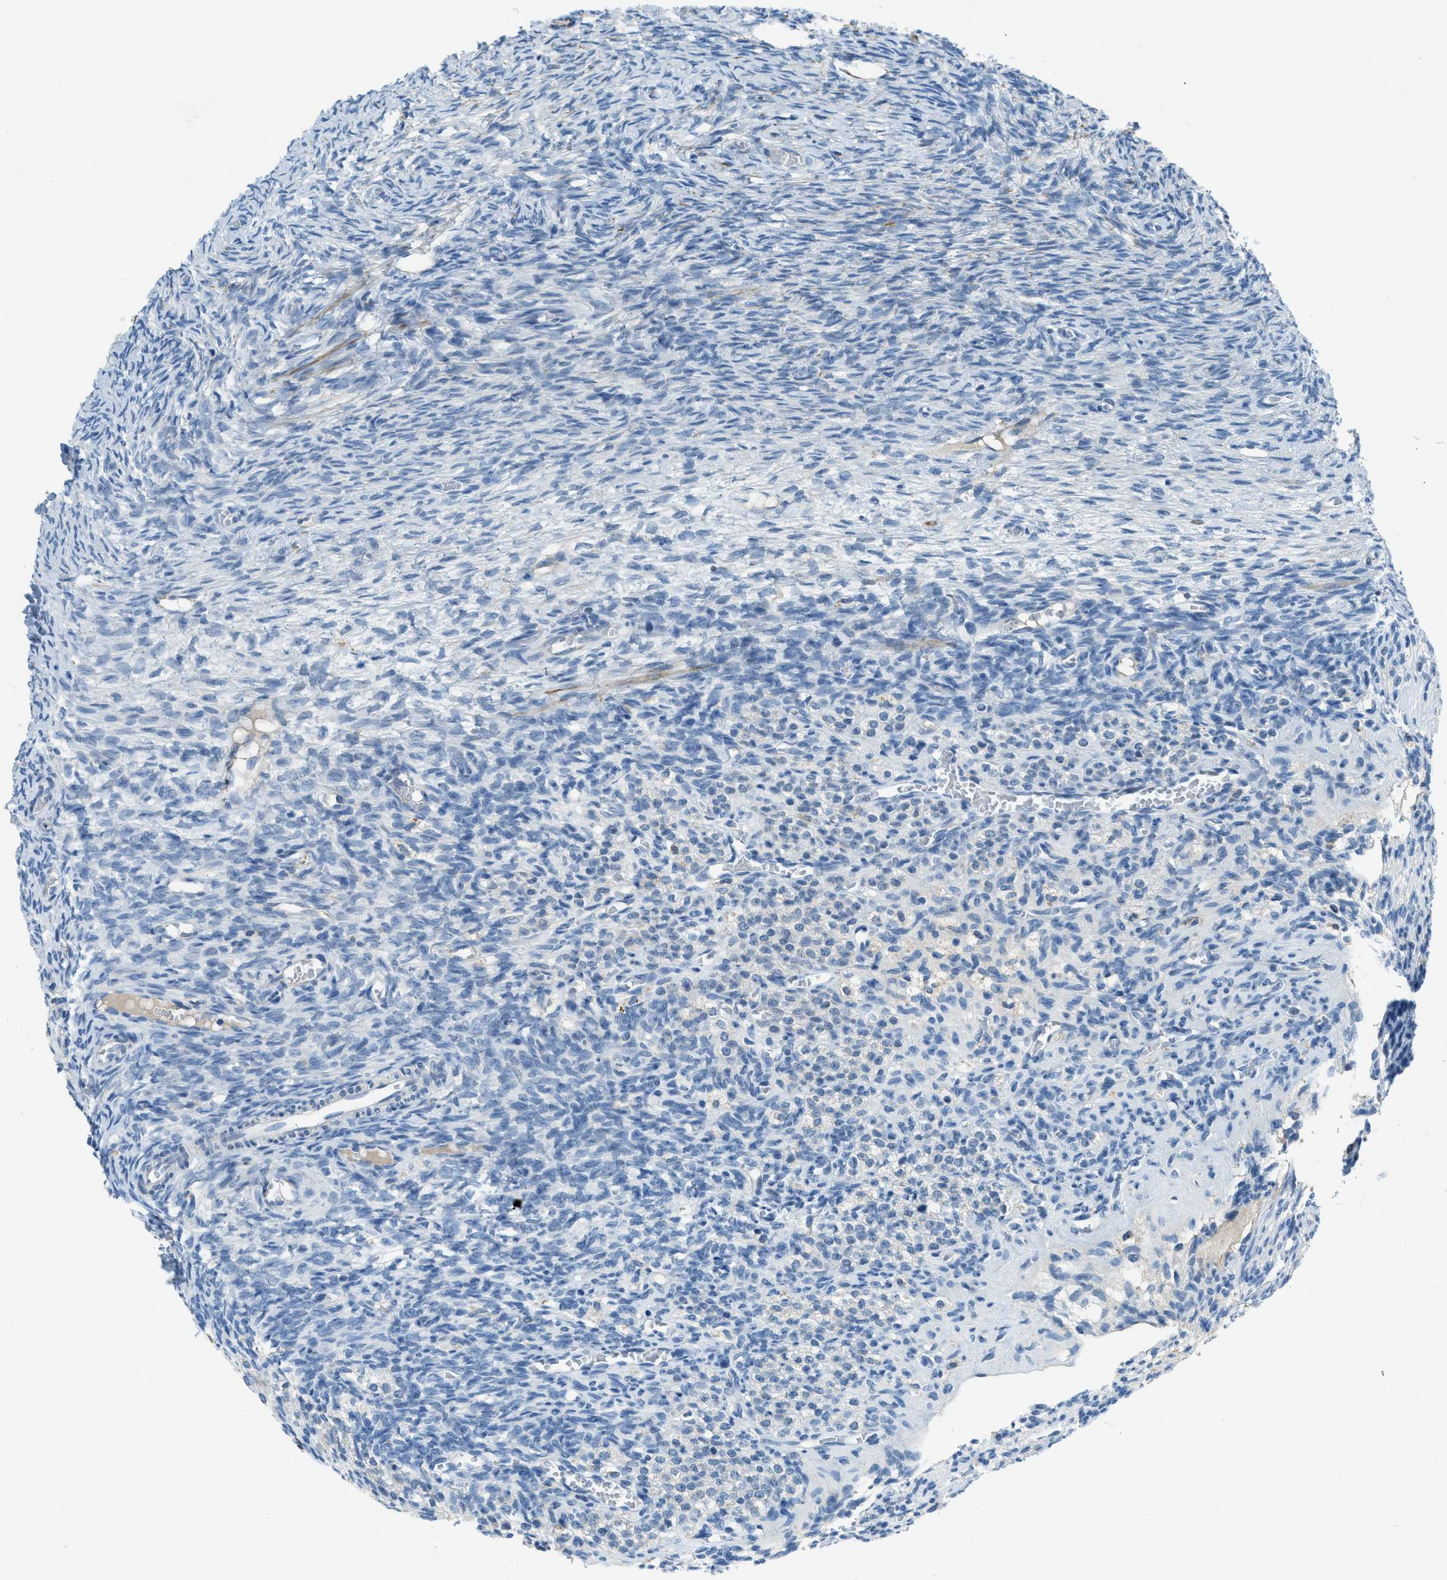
{"staining": {"intensity": "moderate", "quantity": "25%-75%", "location": "cytoplasmic/membranous"}, "tissue": "ovary", "cell_type": "Follicle cells", "image_type": "normal", "snomed": [{"axis": "morphology", "description": "Normal tissue, NOS"}, {"axis": "topography", "description": "Ovary"}], "caption": "Protein staining of normal ovary displays moderate cytoplasmic/membranous staining in about 25%-75% of follicle cells. (Brightfield microscopy of DAB IHC at high magnification).", "gene": "KLHL8", "patient": {"sex": "female", "age": 27}}